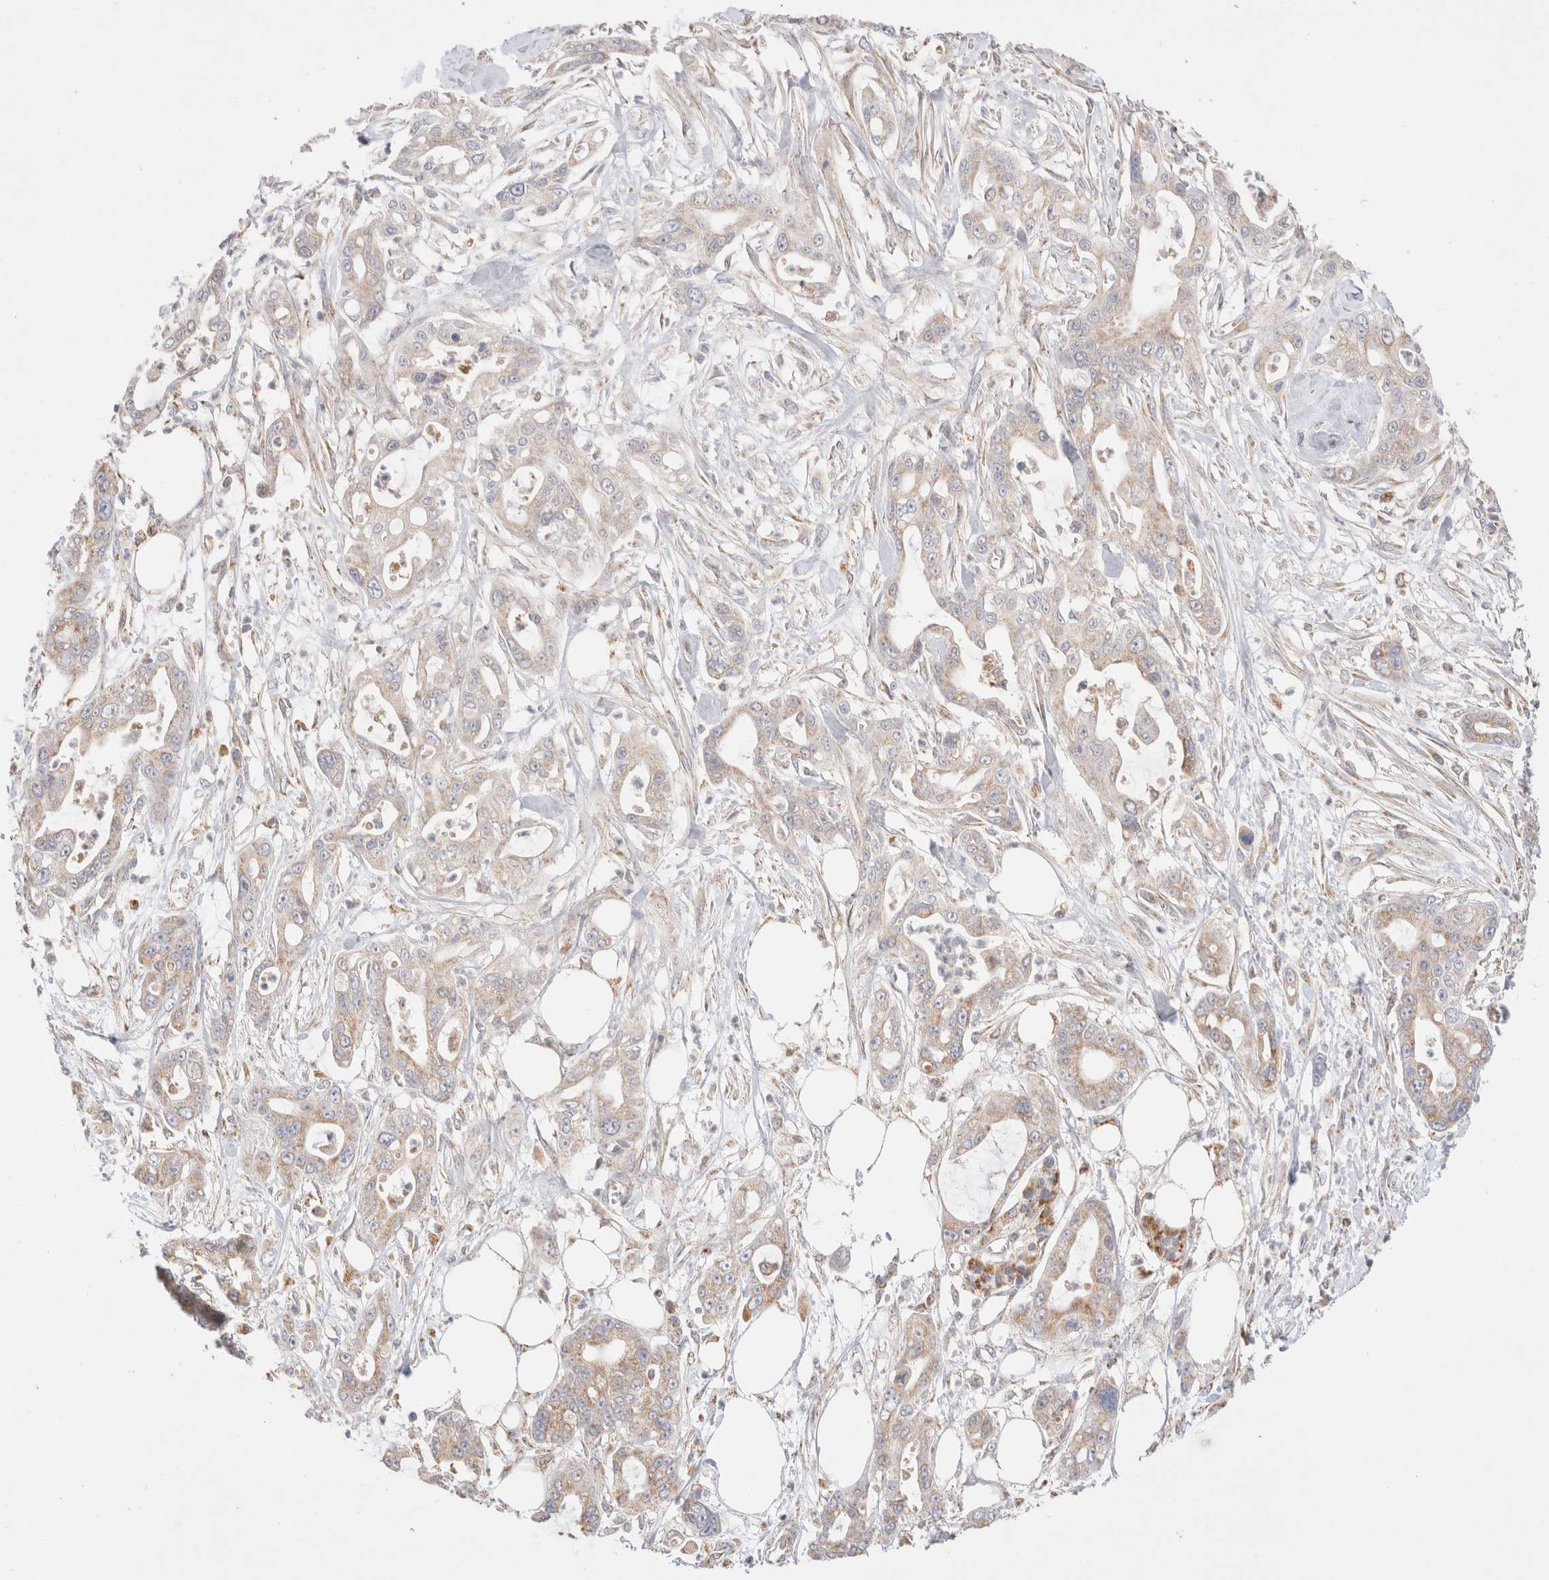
{"staining": {"intensity": "weak", "quantity": "<25%", "location": "cytoplasmic/membranous"}, "tissue": "pancreatic cancer", "cell_type": "Tumor cells", "image_type": "cancer", "snomed": [{"axis": "morphology", "description": "Adenocarcinoma, NOS"}, {"axis": "topography", "description": "Pancreas"}], "caption": "Tumor cells show no significant expression in adenocarcinoma (pancreatic).", "gene": "TMPPE", "patient": {"sex": "male", "age": 68}}